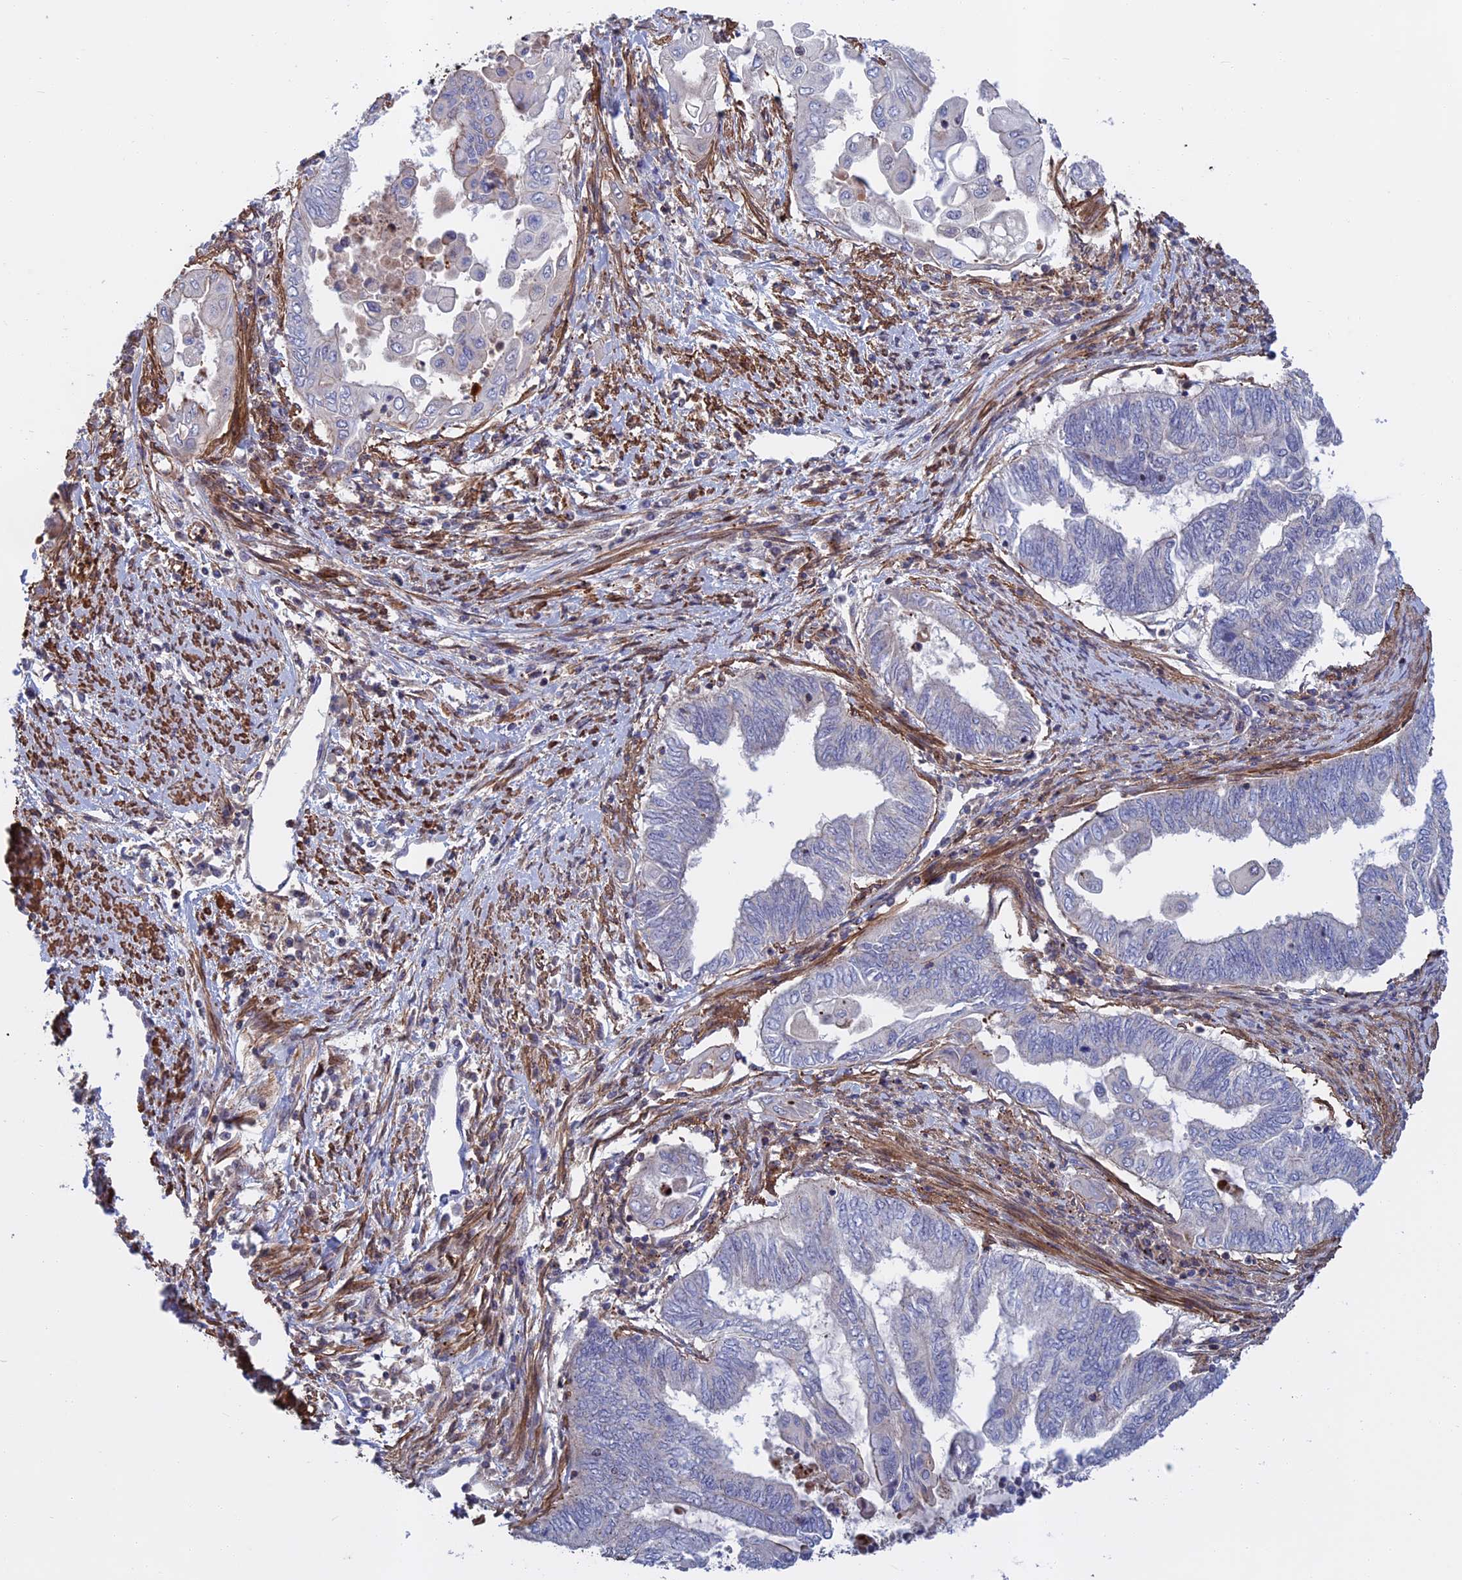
{"staining": {"intensity": "negative", "quantity": "none", "location": "none"}, "tissue": "endometrial cancer", "cell_type": "Tumor cells", "image_type": "cancer", "snomed": [{"axis": "morphology", "description": "Adenocarcinoma, NOS"}, {"axis": "topography", "description": "Uterus"}, {"axis": "topography", "description": "Endometrium"}], "caption": "Tumor cells are negative for protein expression in human endometrial adenocarcinoma.", "gene": "LYPD5", "patient": {"sex": "female", "age": 70}}